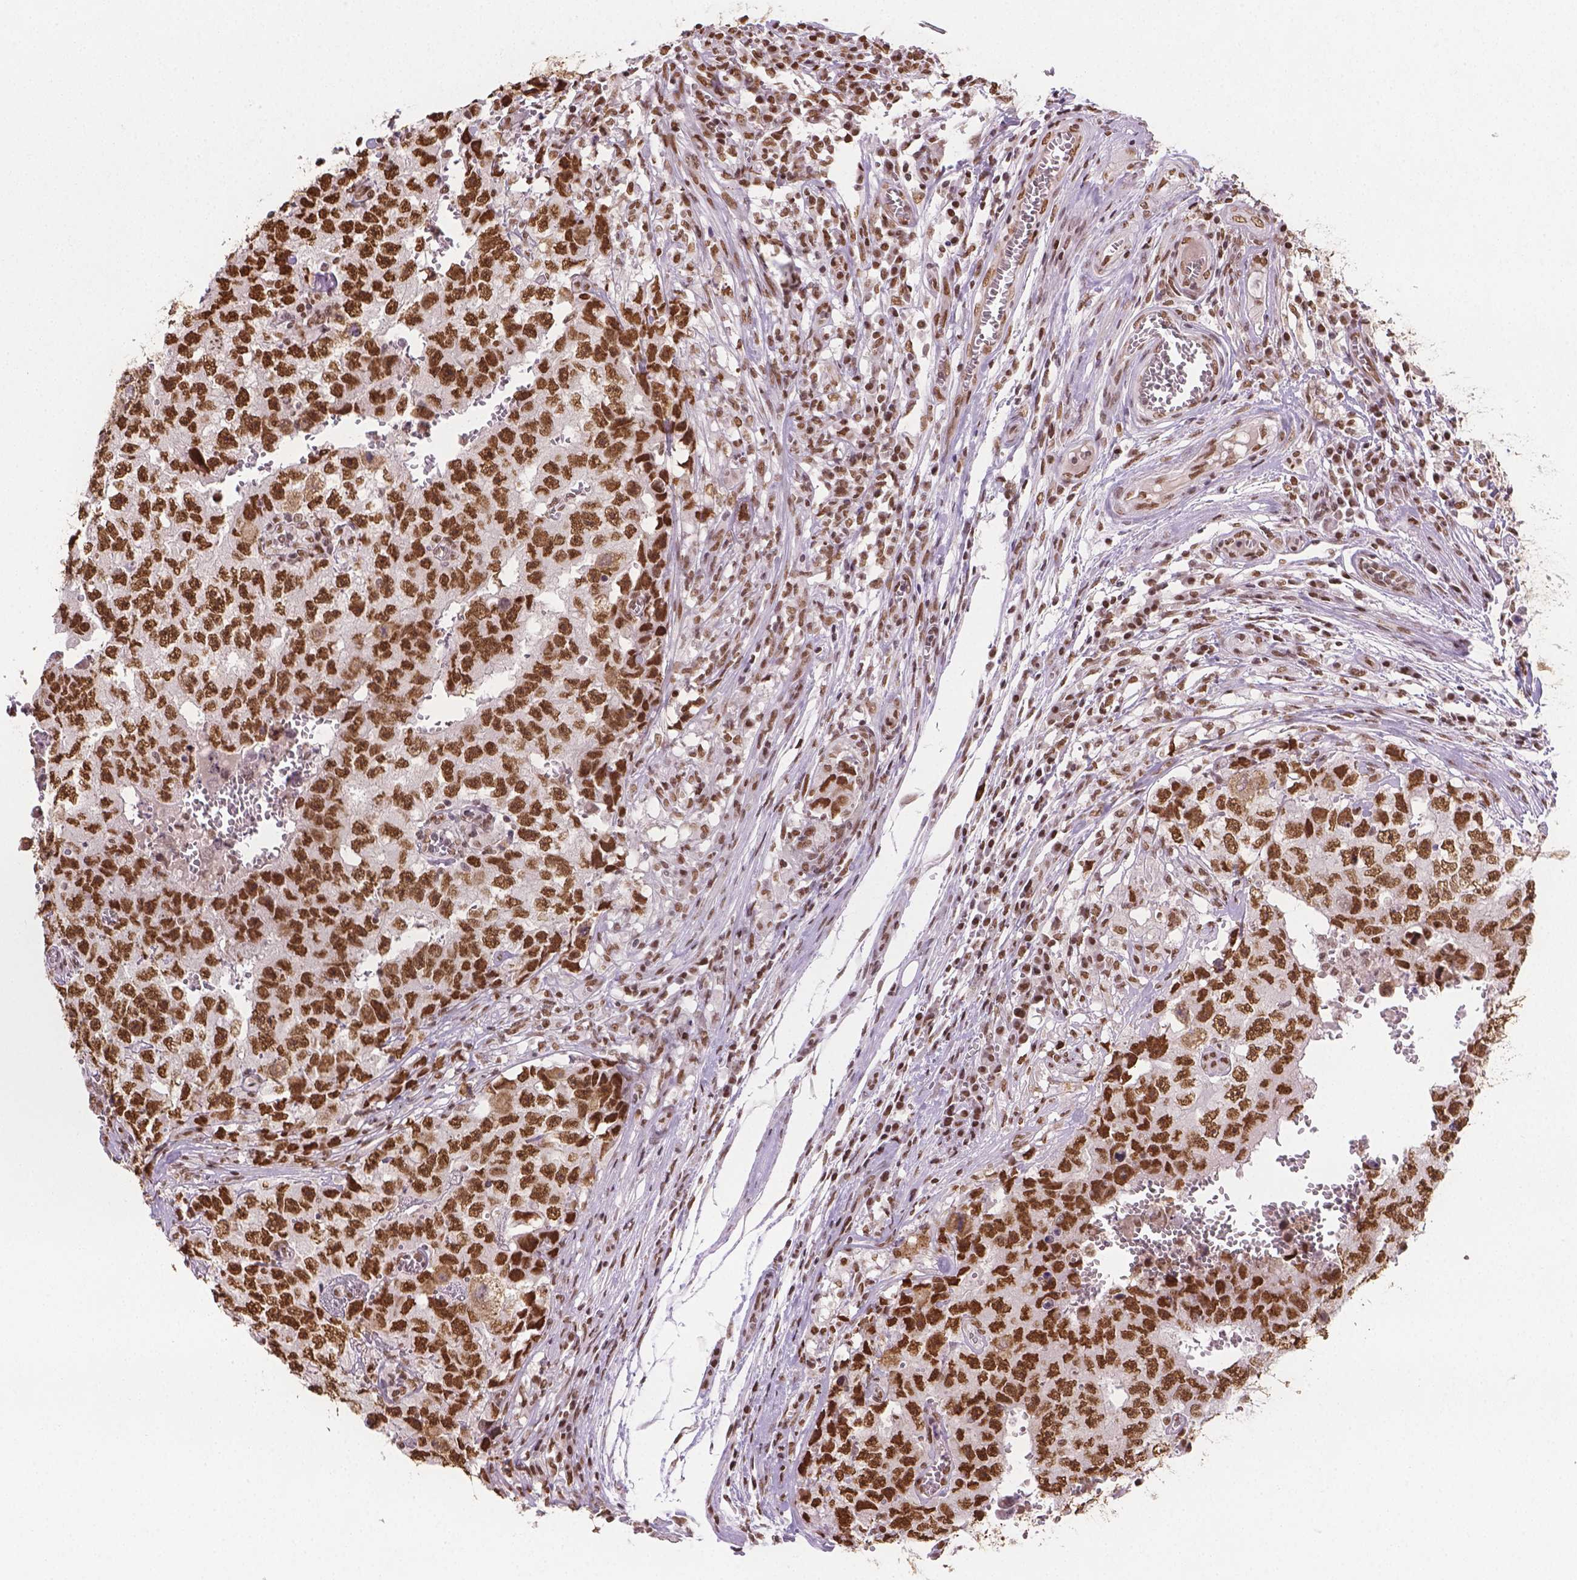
{"staining": {"intensity": "strong", "quantity": ">75%", "location": "nuclear"}, "tissue": "testis cancer", "cell_type": "Tumor cells", "image_type": "cancer", "snomed": [{"axis": "morphology", "description": "Carcinoma, Embryonal, NOS"}, {"axis": "topography", "description": "Testis"}], "caption": "Human testis cancer (embryonal carcinoma) stained for a protein (brown) exhibits strong nuclear positive positivity in approximately >75% of tumor cells.", "gene": "FANCE", "patient": {"sex": "male", "age": 36}}